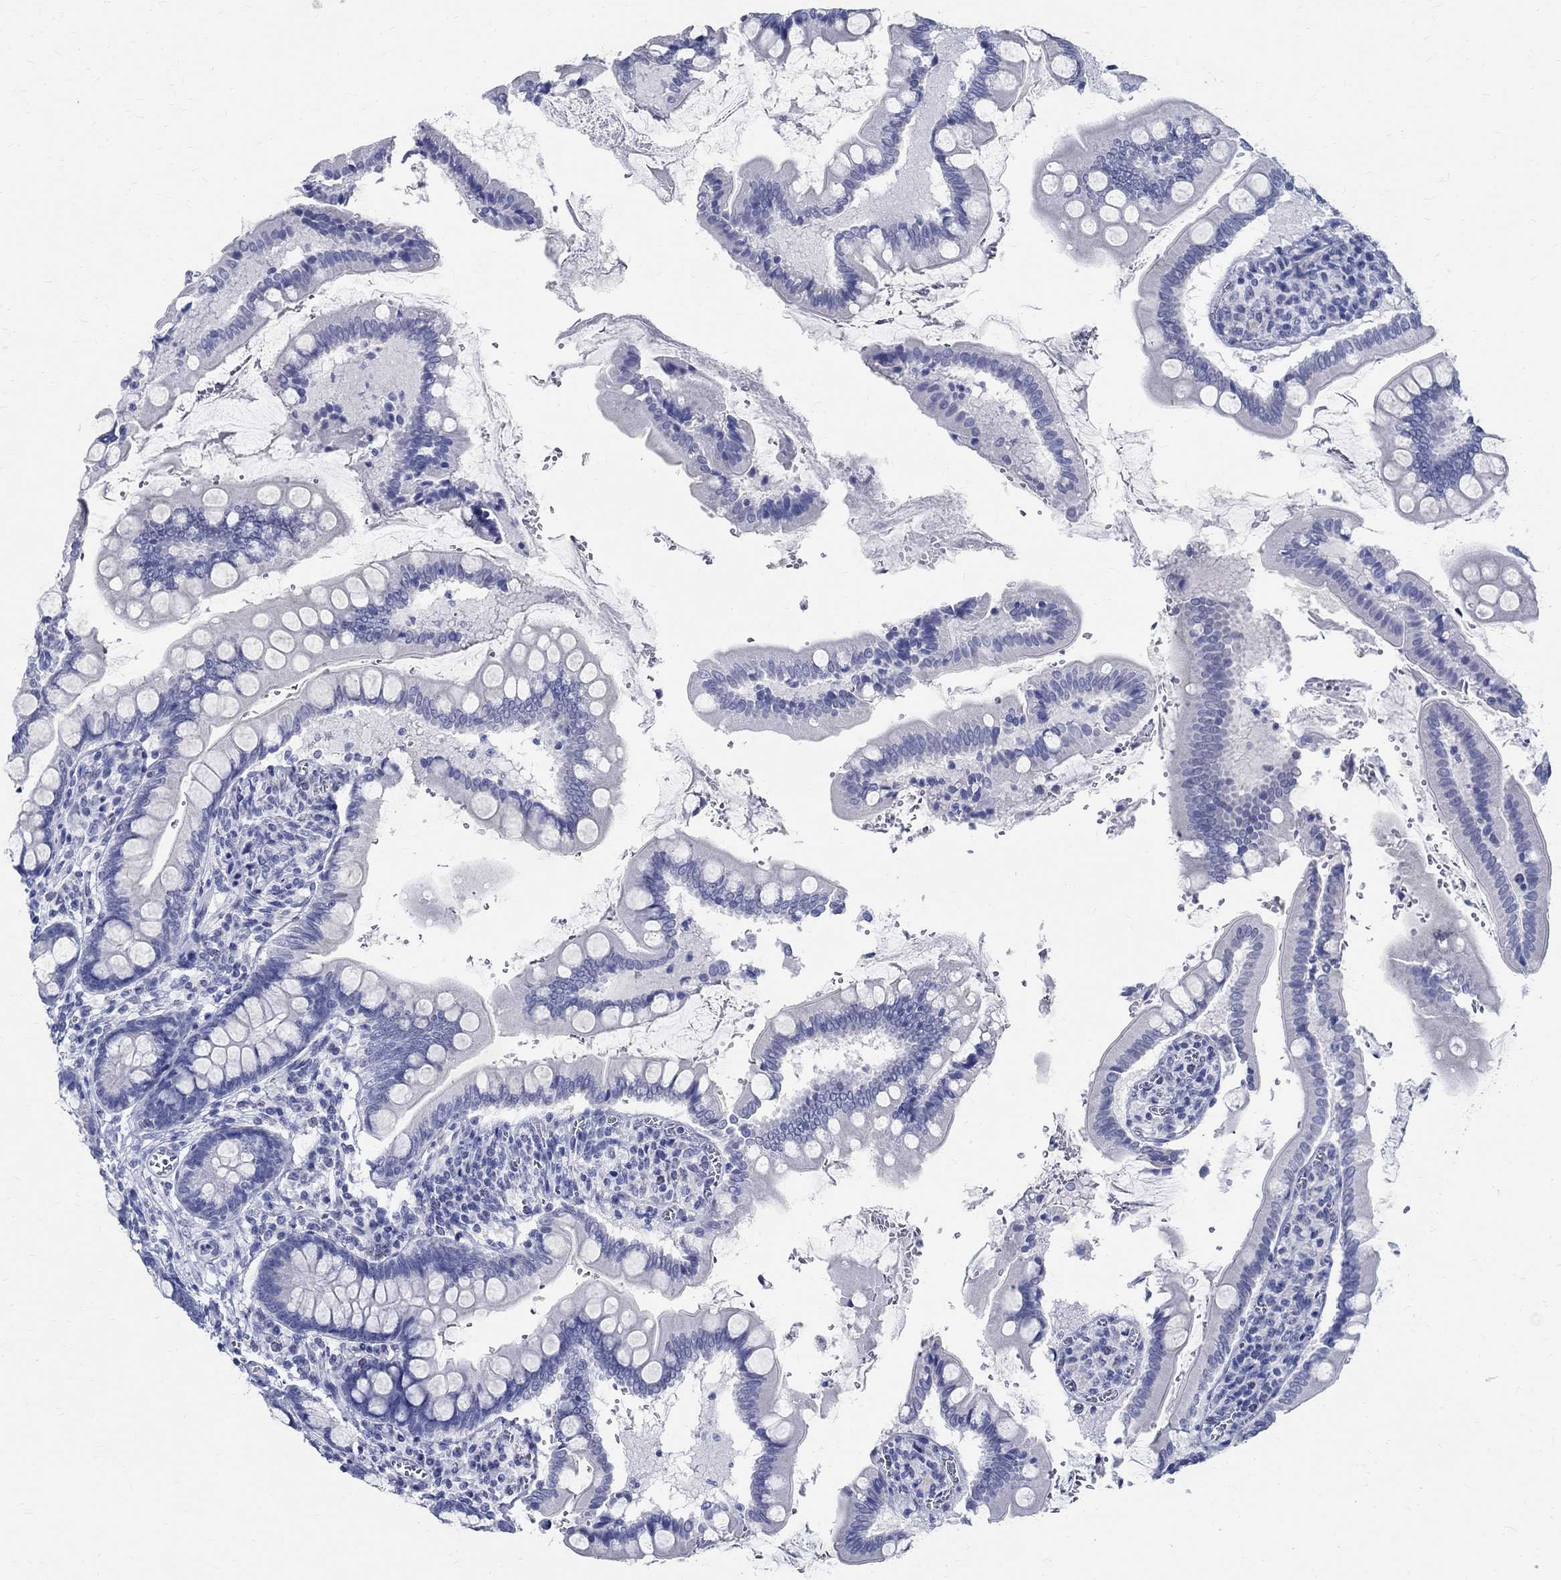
{"staining": {"intensity": "negative", "quantity": "none", "location": "none"}, "tissue": "small intestine", "cell_type": "Glandular cells", "image_type": "normal", "snomed": [{"axis": "morphology", "description": "Normal tissue, NOS"}, {"axis": "topography", "description": "Small intestine"}], "caption": "Glandular cells are negative for brown protein staining in unremarkable small intestine. Nuclei are stained in blue.", "gene": "TSPAN16", "patient": {"sex": "female", "age": 56}}